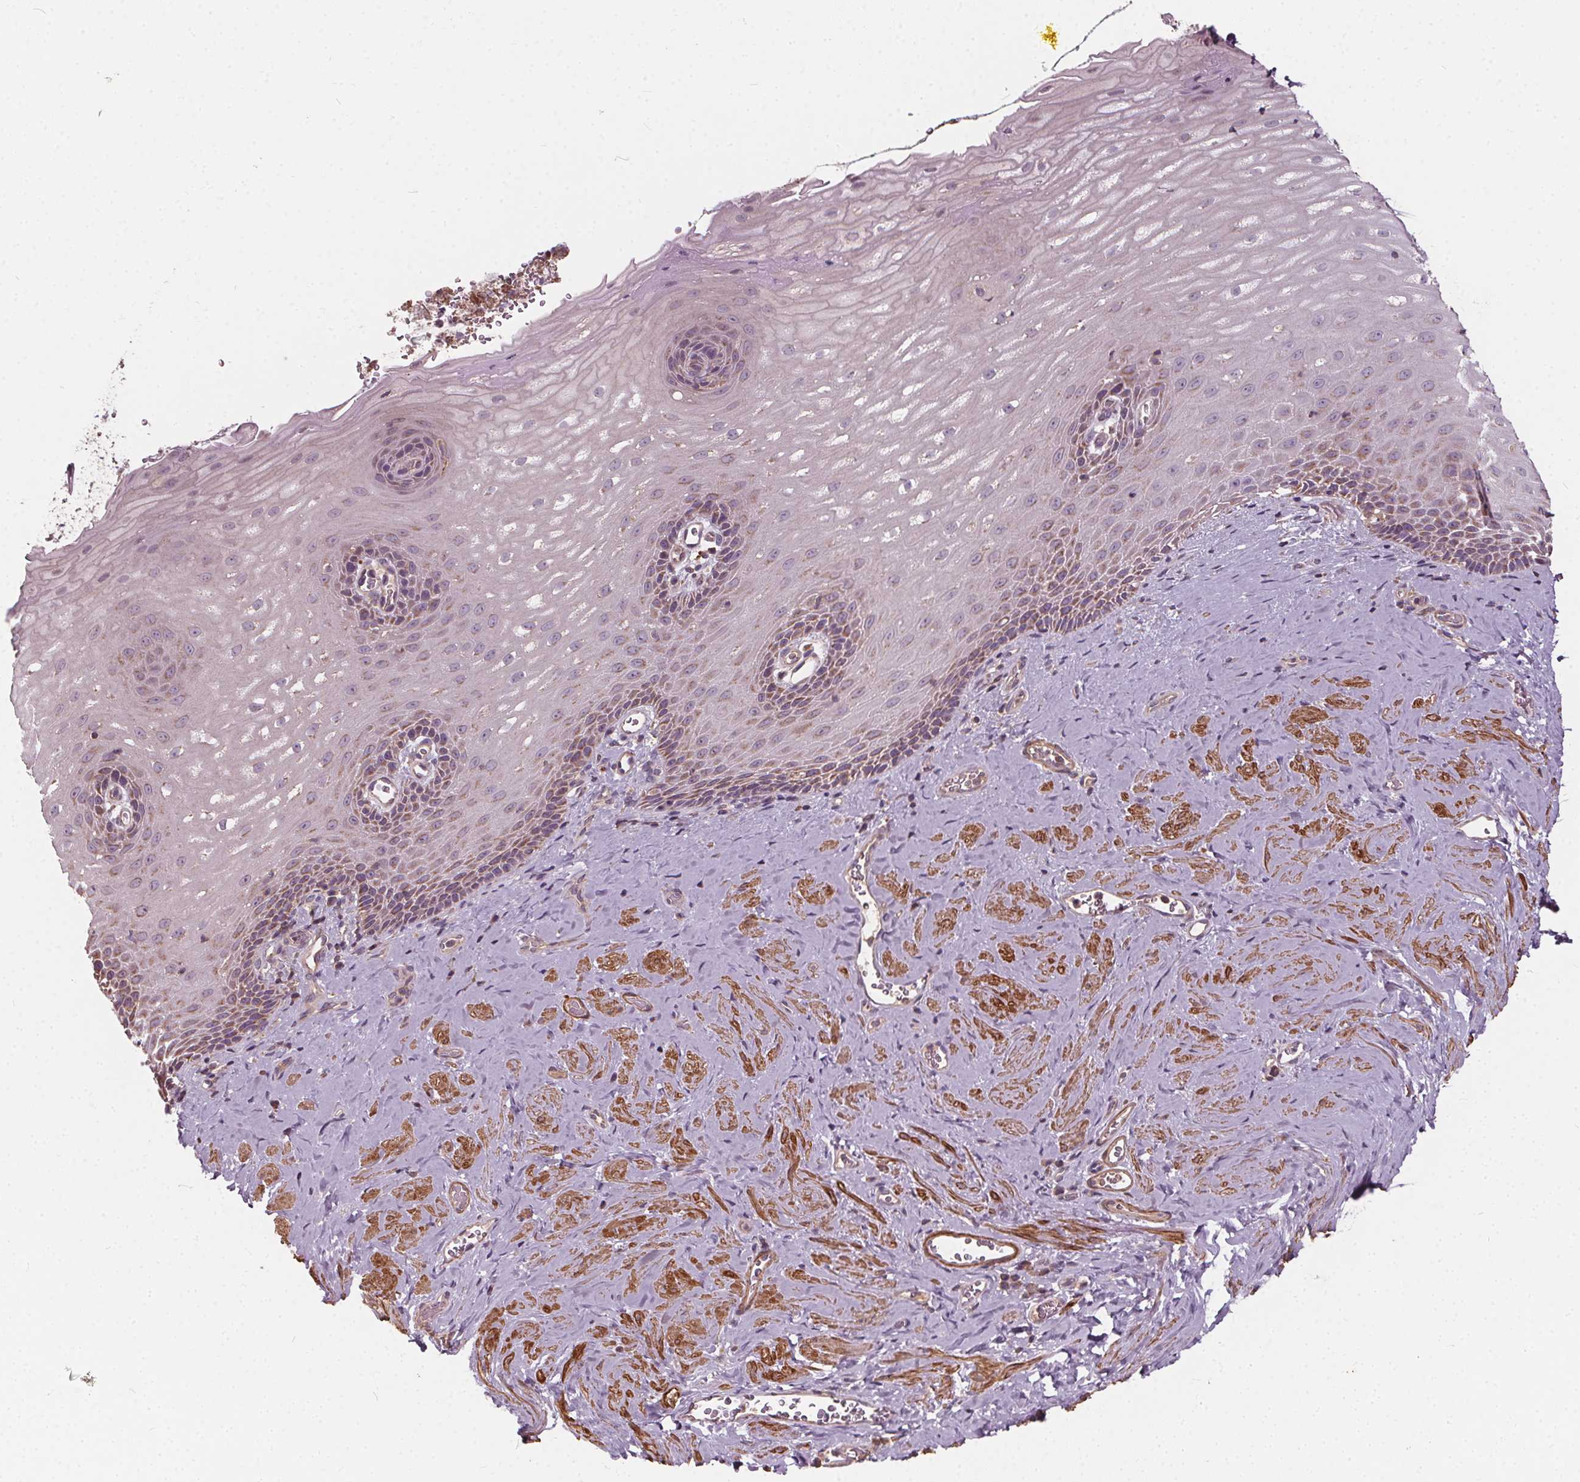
{"staining": {"intensity": "weak", "quantity": "<25%", "location": "cytoplasmic/membranous"}, "tissue": "esophagus", "cell_type": "Squamous epithelial cells", "image_type": "normal", "snomed": [{"axis": "morphology", "description": "Normal tissue, NOS"}, {"axis": "topography", "description": "Esophagus"}], "caption": "This is a histopathology image of immunohistochemistry staining of unremarkable esophagus, which shows no expression in squamous epithelial cells.", "gene": "ORAI2", "patient": {"sex": "male", "age": 64}}